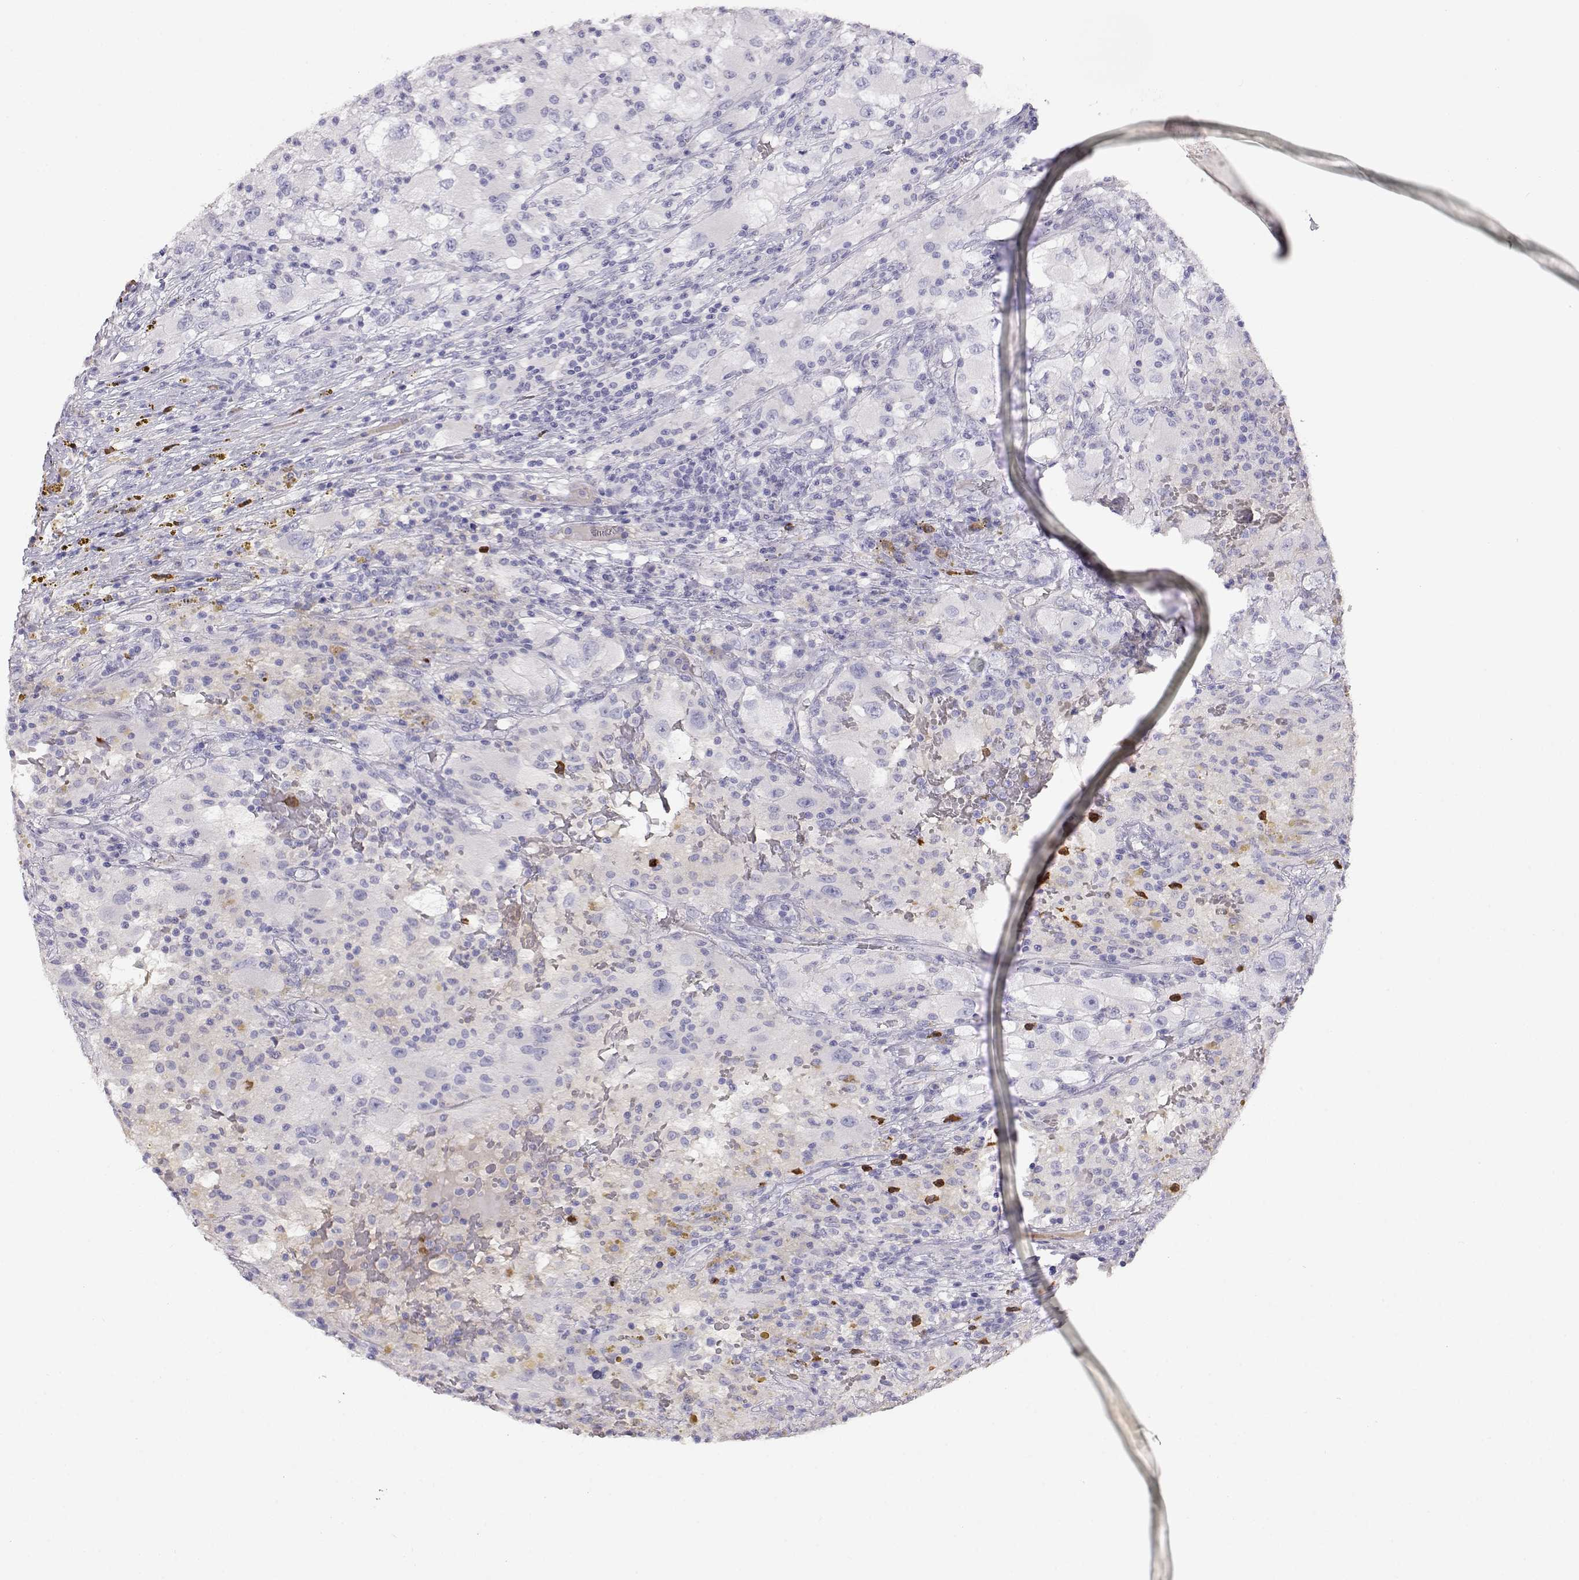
{"staining": {"intensity": "negative", "quantity": "none", "location": "none"}, "tissue": "renal cancer", "cell_type": "Tumor cells", "image_type": "cancer", "snomed": [{"axis": "morphology", "description": "Adenocarcinoma, NOS"}, {"axis": "topography", "description": "Kidney"}], "caption": "Immunohistochemistry (IHC) of human renal cancer (adenocarcinoma) exhibits no positivity in tumor cells.", "gene": "CDHR1", "patient": {"sex": "female", "age": 67}}